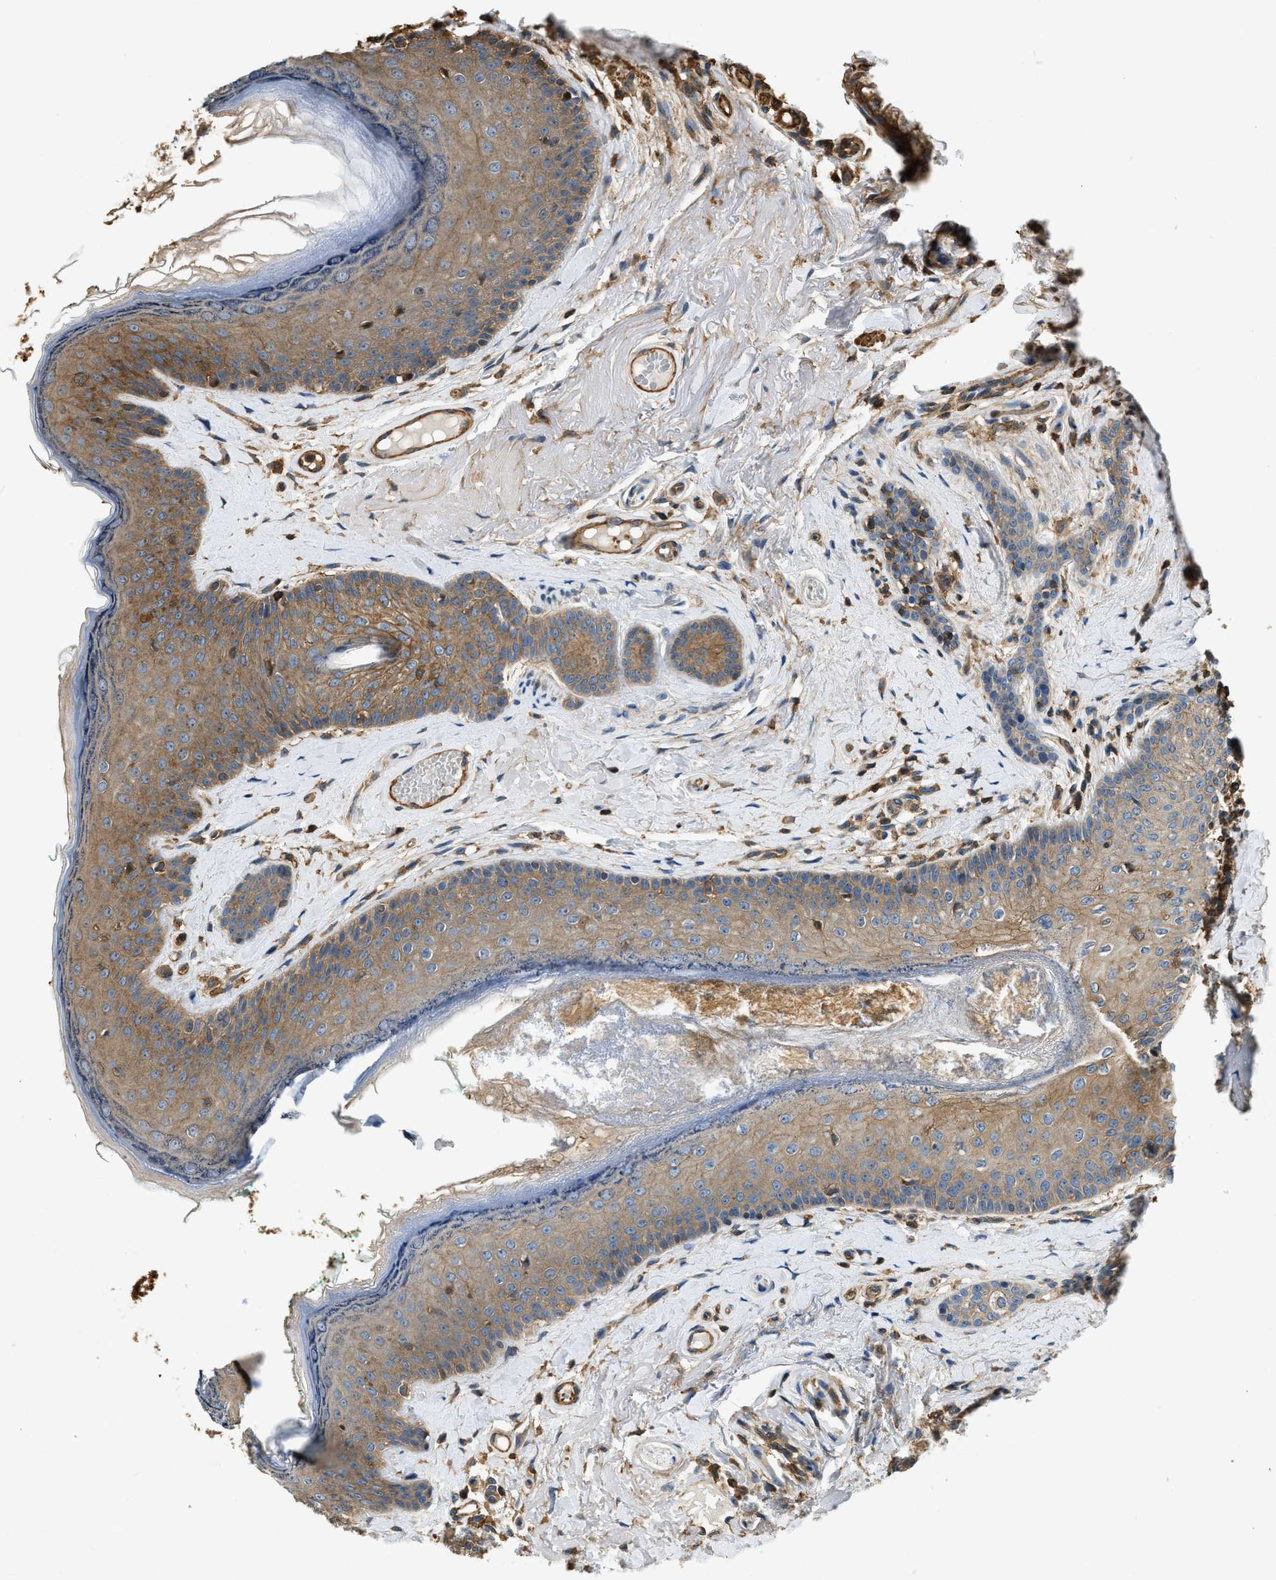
{"staining": {"intensity": "moderate", "quantity": ">75%", "location": "cytoplasmic/membranous"}, "tissue": "oral mucosa", "cell_type": "Squamous epithelial cells", "image_type": "normal", "snomed": [{"axis": "morphology", "description": "Normal tissue, NOS"}, {"axis": "topography", "description": "Skin"}, {"axis": "topography", "description": "Oral tissue"}], "caption": "The histopathology image shows a brown stain indicating the presence of a protein in the cytoplasmic/membranous of squamous epithelial cells in oral mucosa.", "gene": "YARS1", "patient": {"sex": "male", "age": 84}}